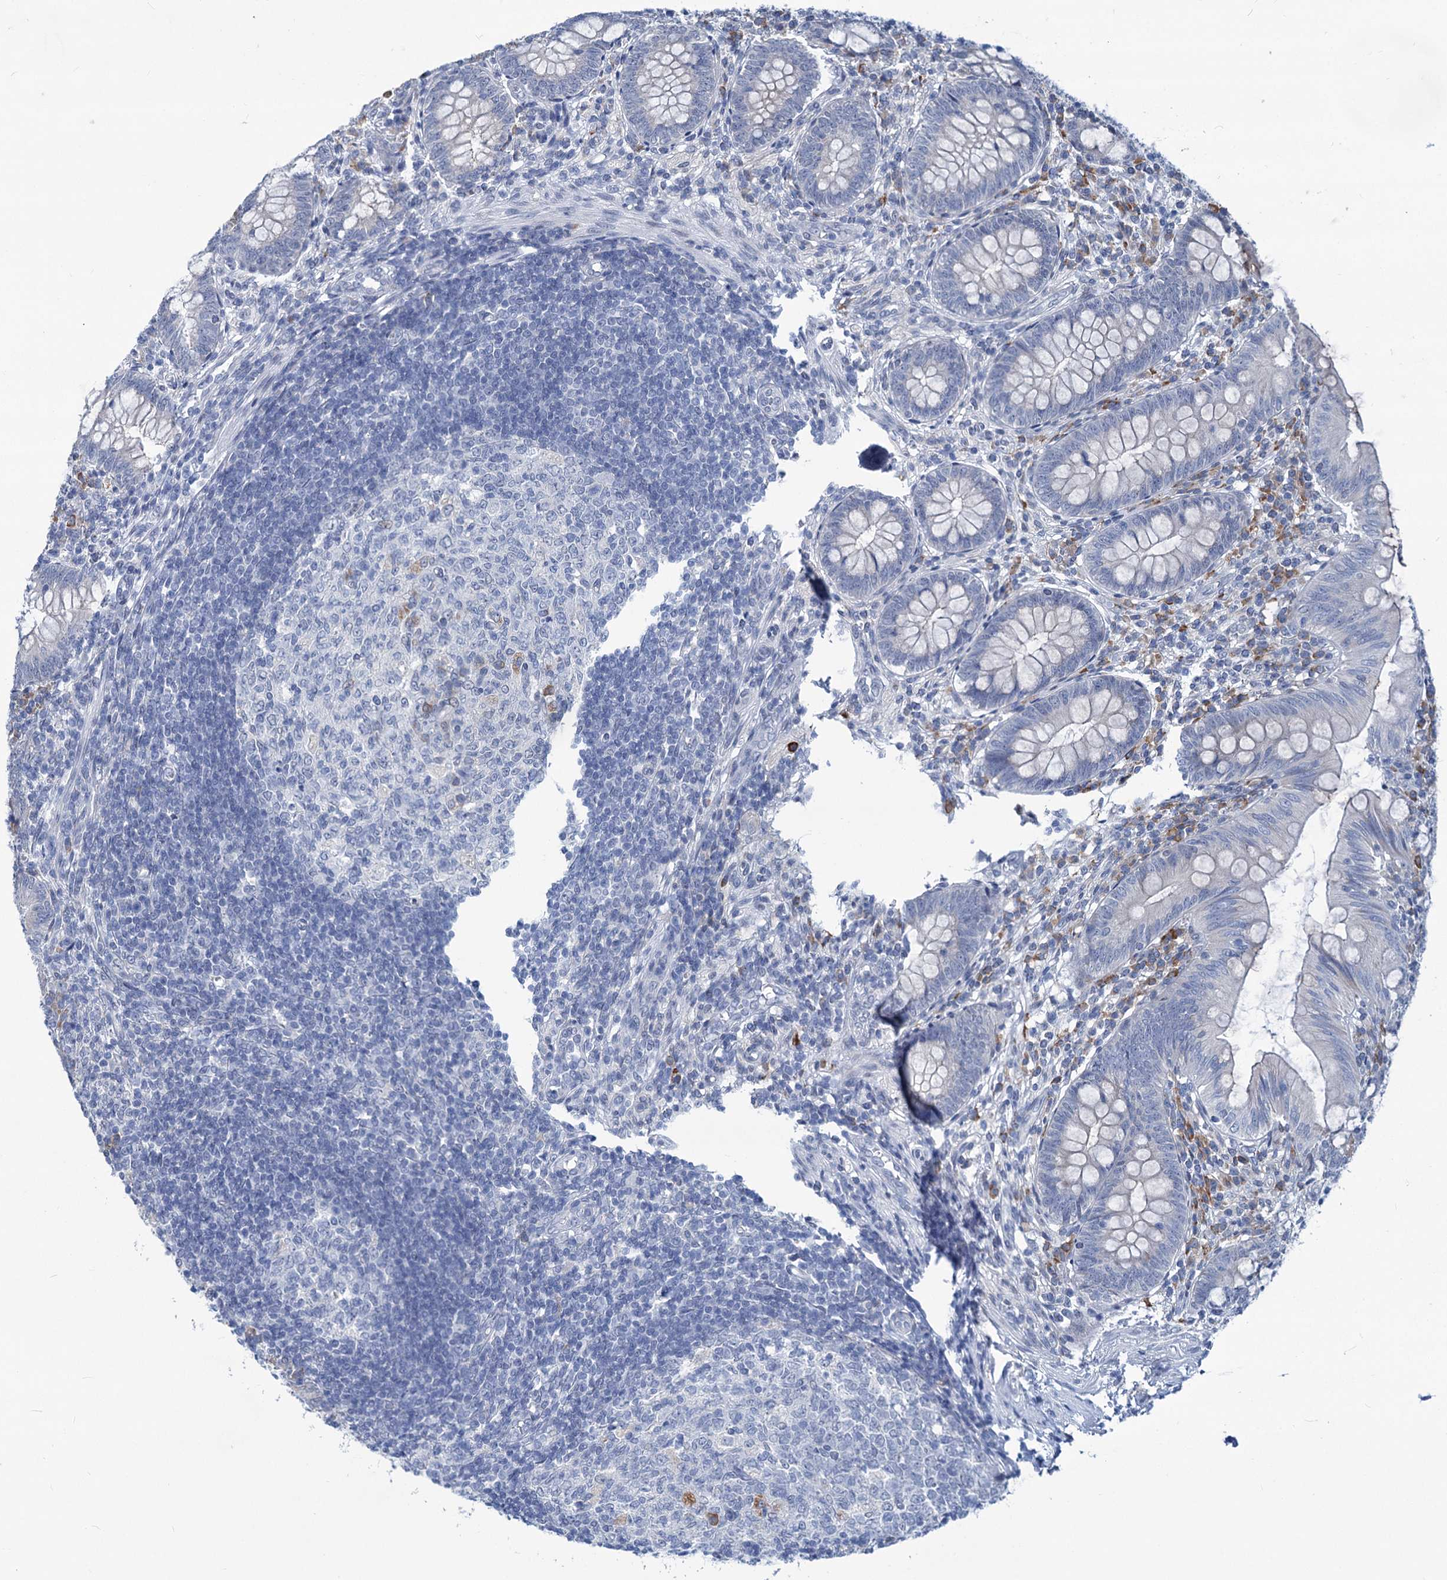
{"staining": {"intensity": "negative", "quantity": "none", "location": "none"}, "tissue": "appendix", "cell_type": "Glandular cells", "image_type": "normal", "snomed": [{"axis": "morphology", "description": "Normal tissue, NOS"}, {"axis": "topography", "description": "Appendix"}], "caption": "Immunohistochemical staining of unremarkable human appendix demonstrates no significant positivity in glandular cells.", "gene": "NEU3", "patient": {"sex": "male", "age": 14}}